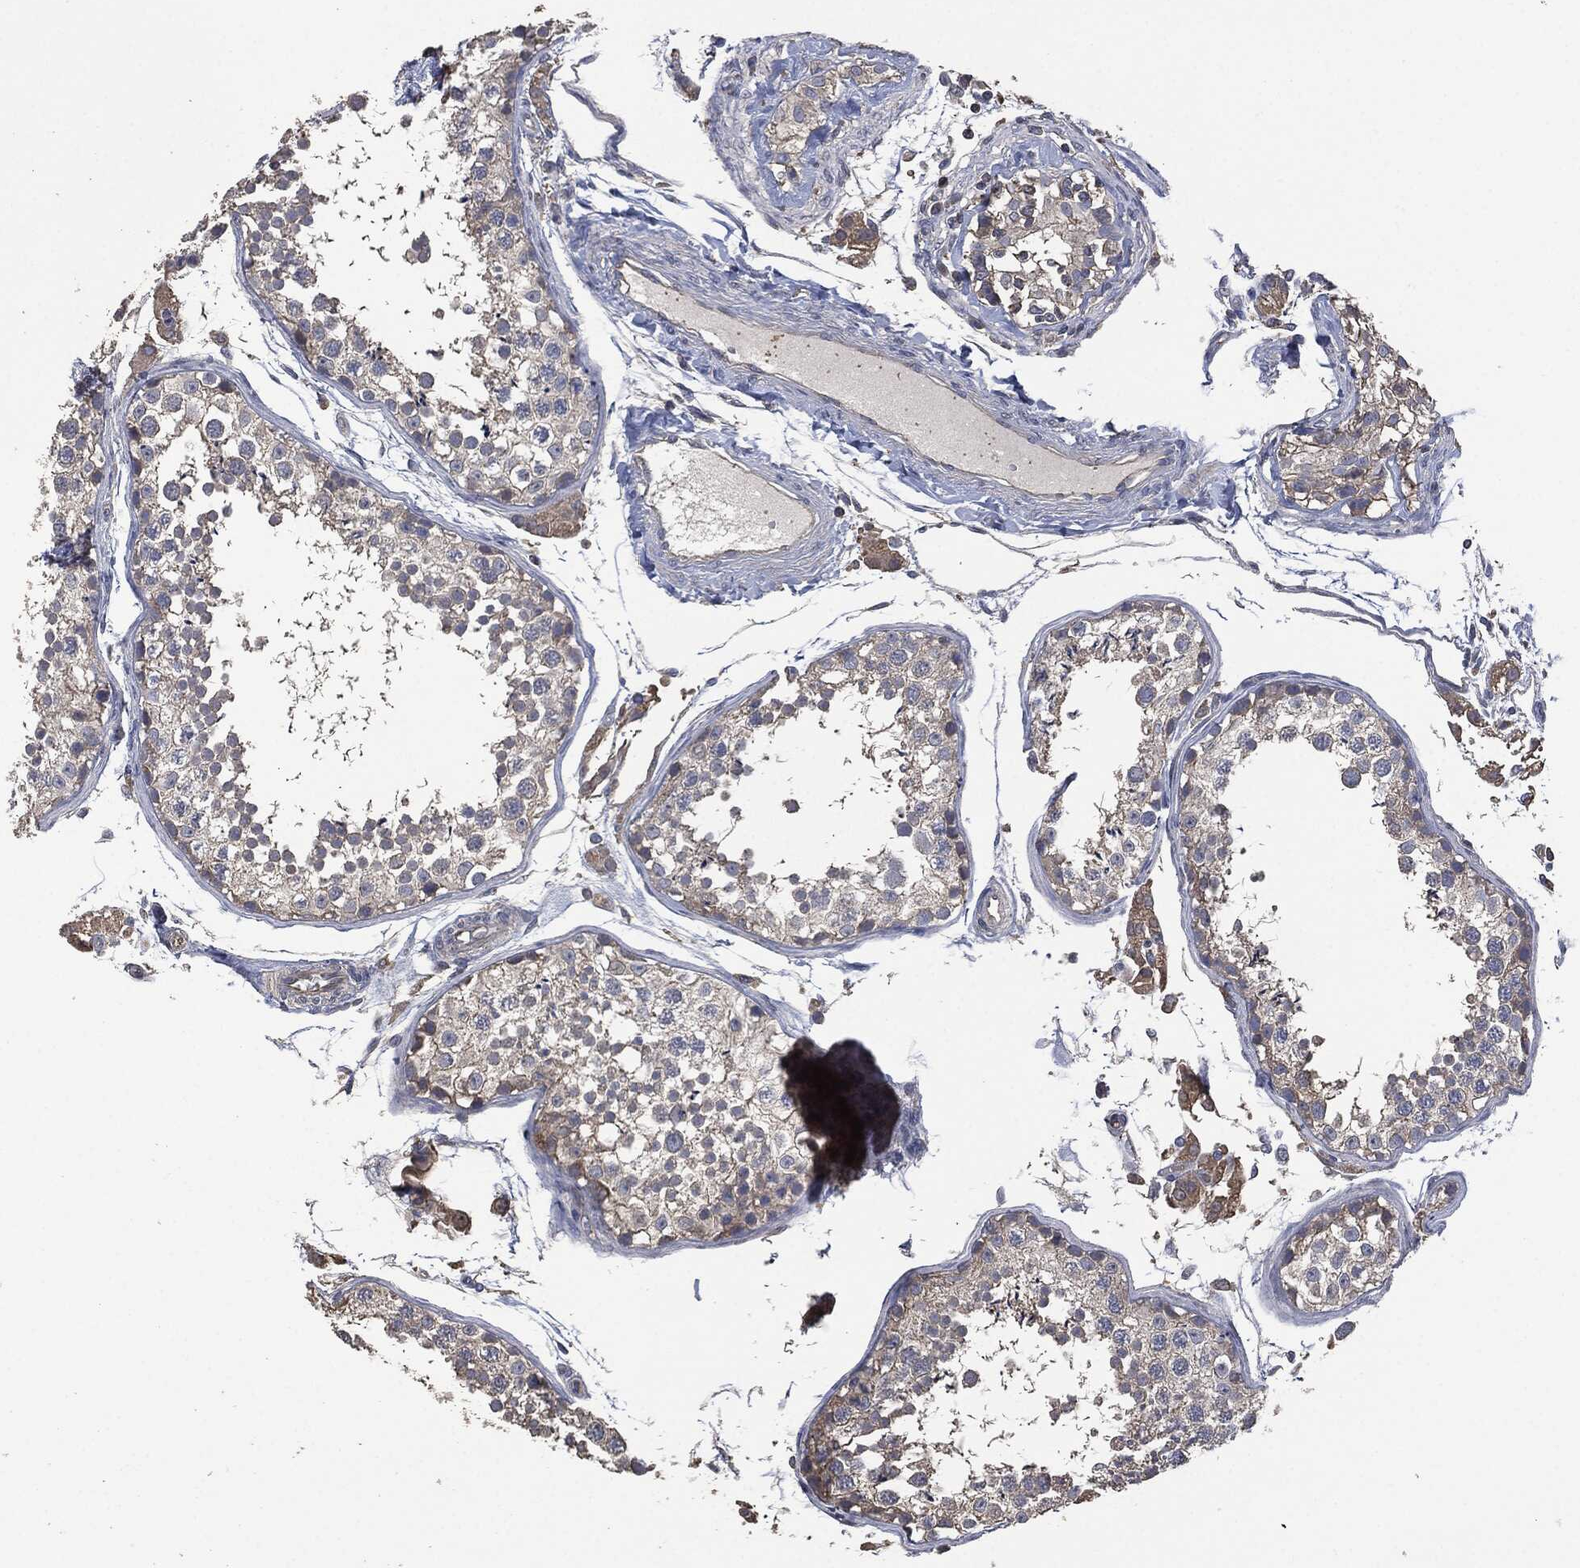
{"staining": {"intensity": "negative", "quantity": "none", "location": "none"}, "tissue": "testis", "cell_type": "Cells in seminiferous ducts", "image_type": "normal", "snomed": [{"axis": "morphology", "description": "Normal tissue, NOS"}, {"axis": "topography", "description": "Testis"}], "caption": "Immunohistochemistry (IHC) photomicrograph of normal human testis stained for a protein (brown), which shows no staining in cells in seminiferous ducts. (Stains: DAB (3,3'-diaminobenzidine) immunohistochemistry (IHC) with hematoxylin counter stain, Microscopy: brightfield microscopy at high magnification).", "gene": "MSLN", "patient": {"sex": "male", "age": 29}}